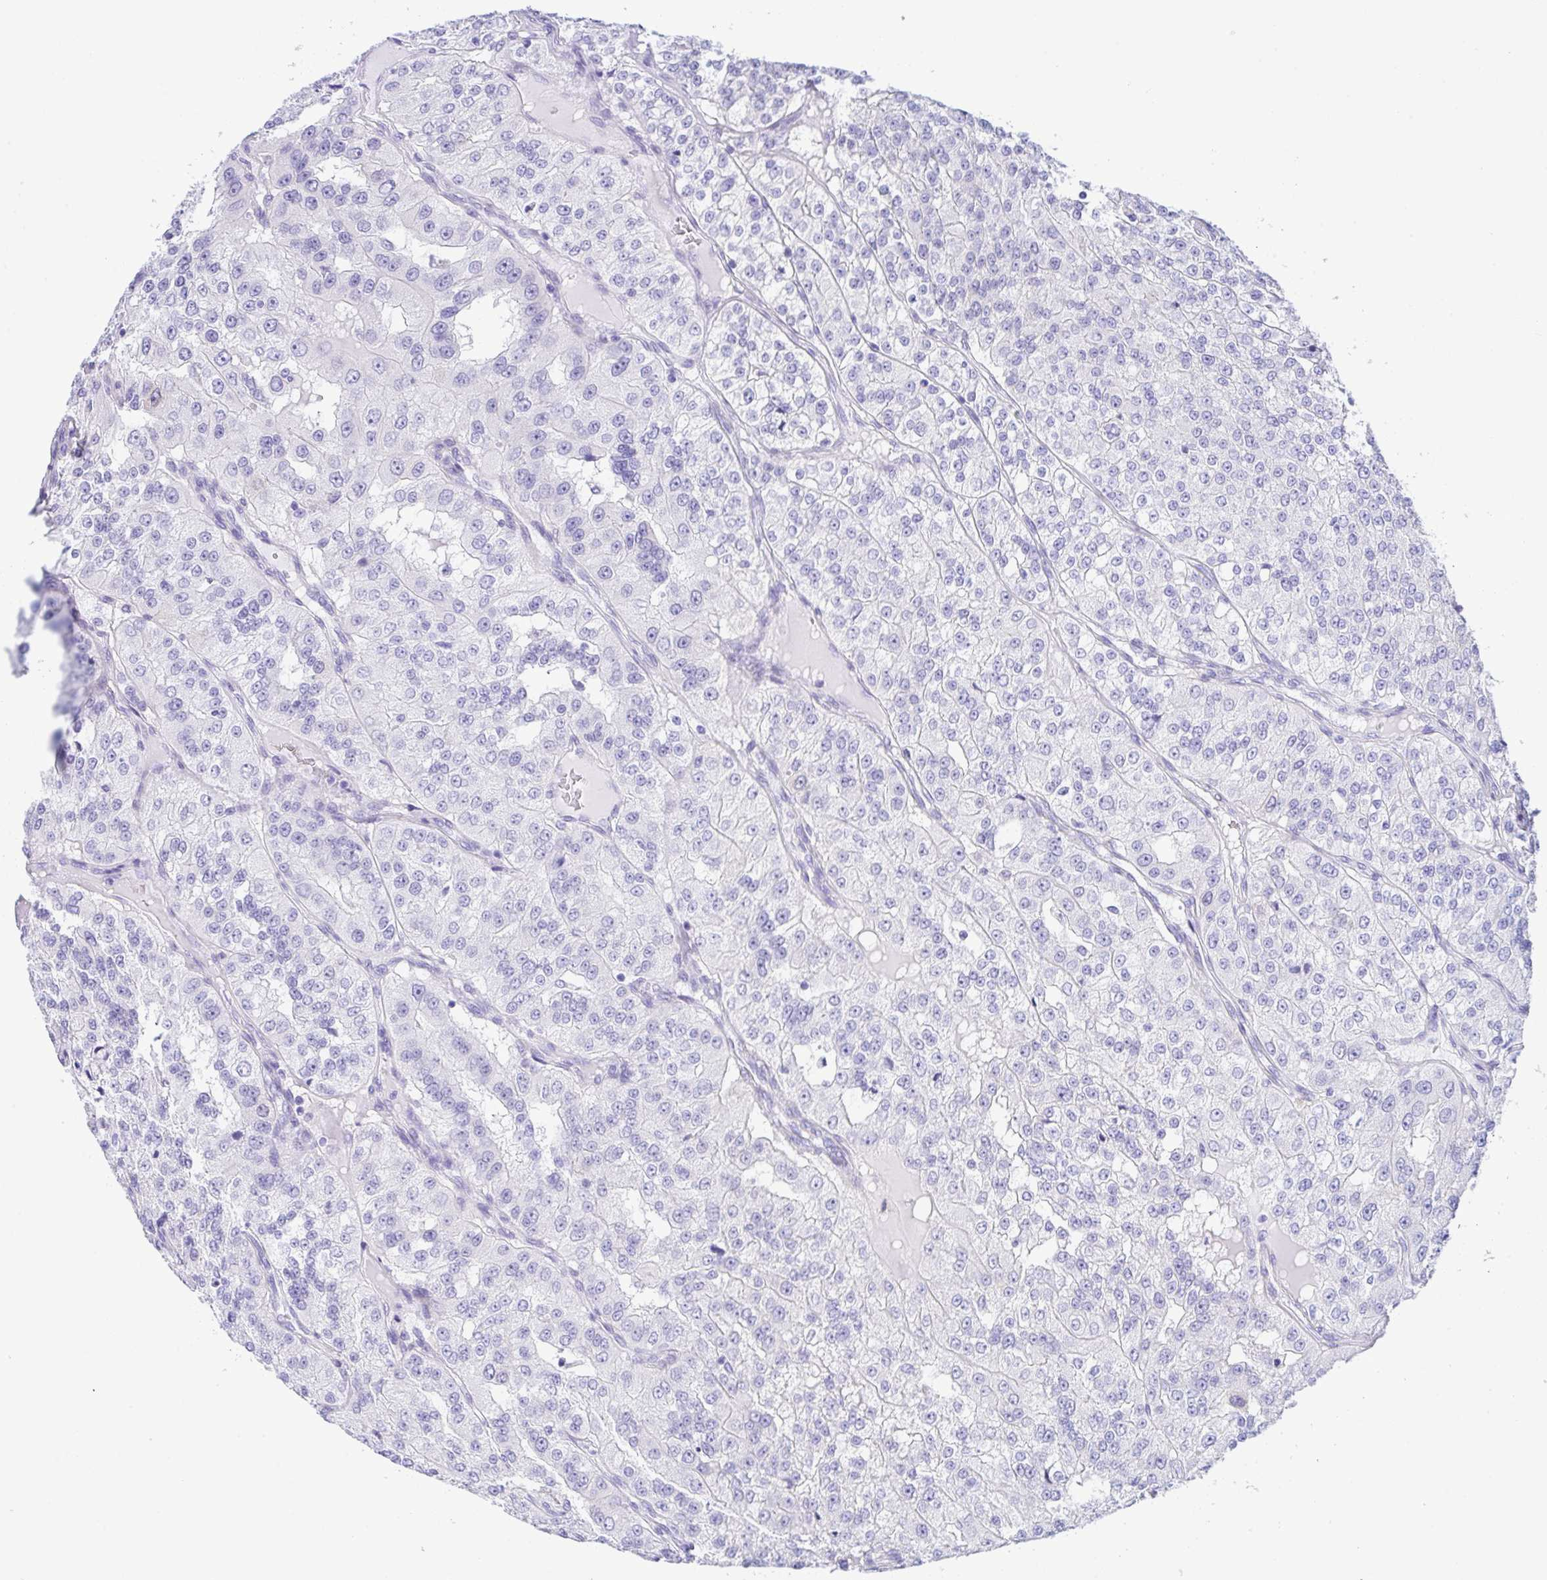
{"staining": {"intensity": "negative", "quantity": "none", "location": "none"}, "tissue": "renal cancer", "cell_type": "Tumor cells", "image_type": "cancer", "snomed": [{"axis": "morphology", "description": "Adenocarcinoma, NOS"}, {"axis": "topography", "description": "Kidney"}], "caption": "IHC image of neoplastic tissue: renal cancer (adenocarcinoma) stained with DAB demonstrates no significant protein staining in tumor cells. (Immunohistochemistry (ihc), brightfield microscopy, high magnification).", "gene": "RRM2", "patient": {"sex": "female", "age": 63}}